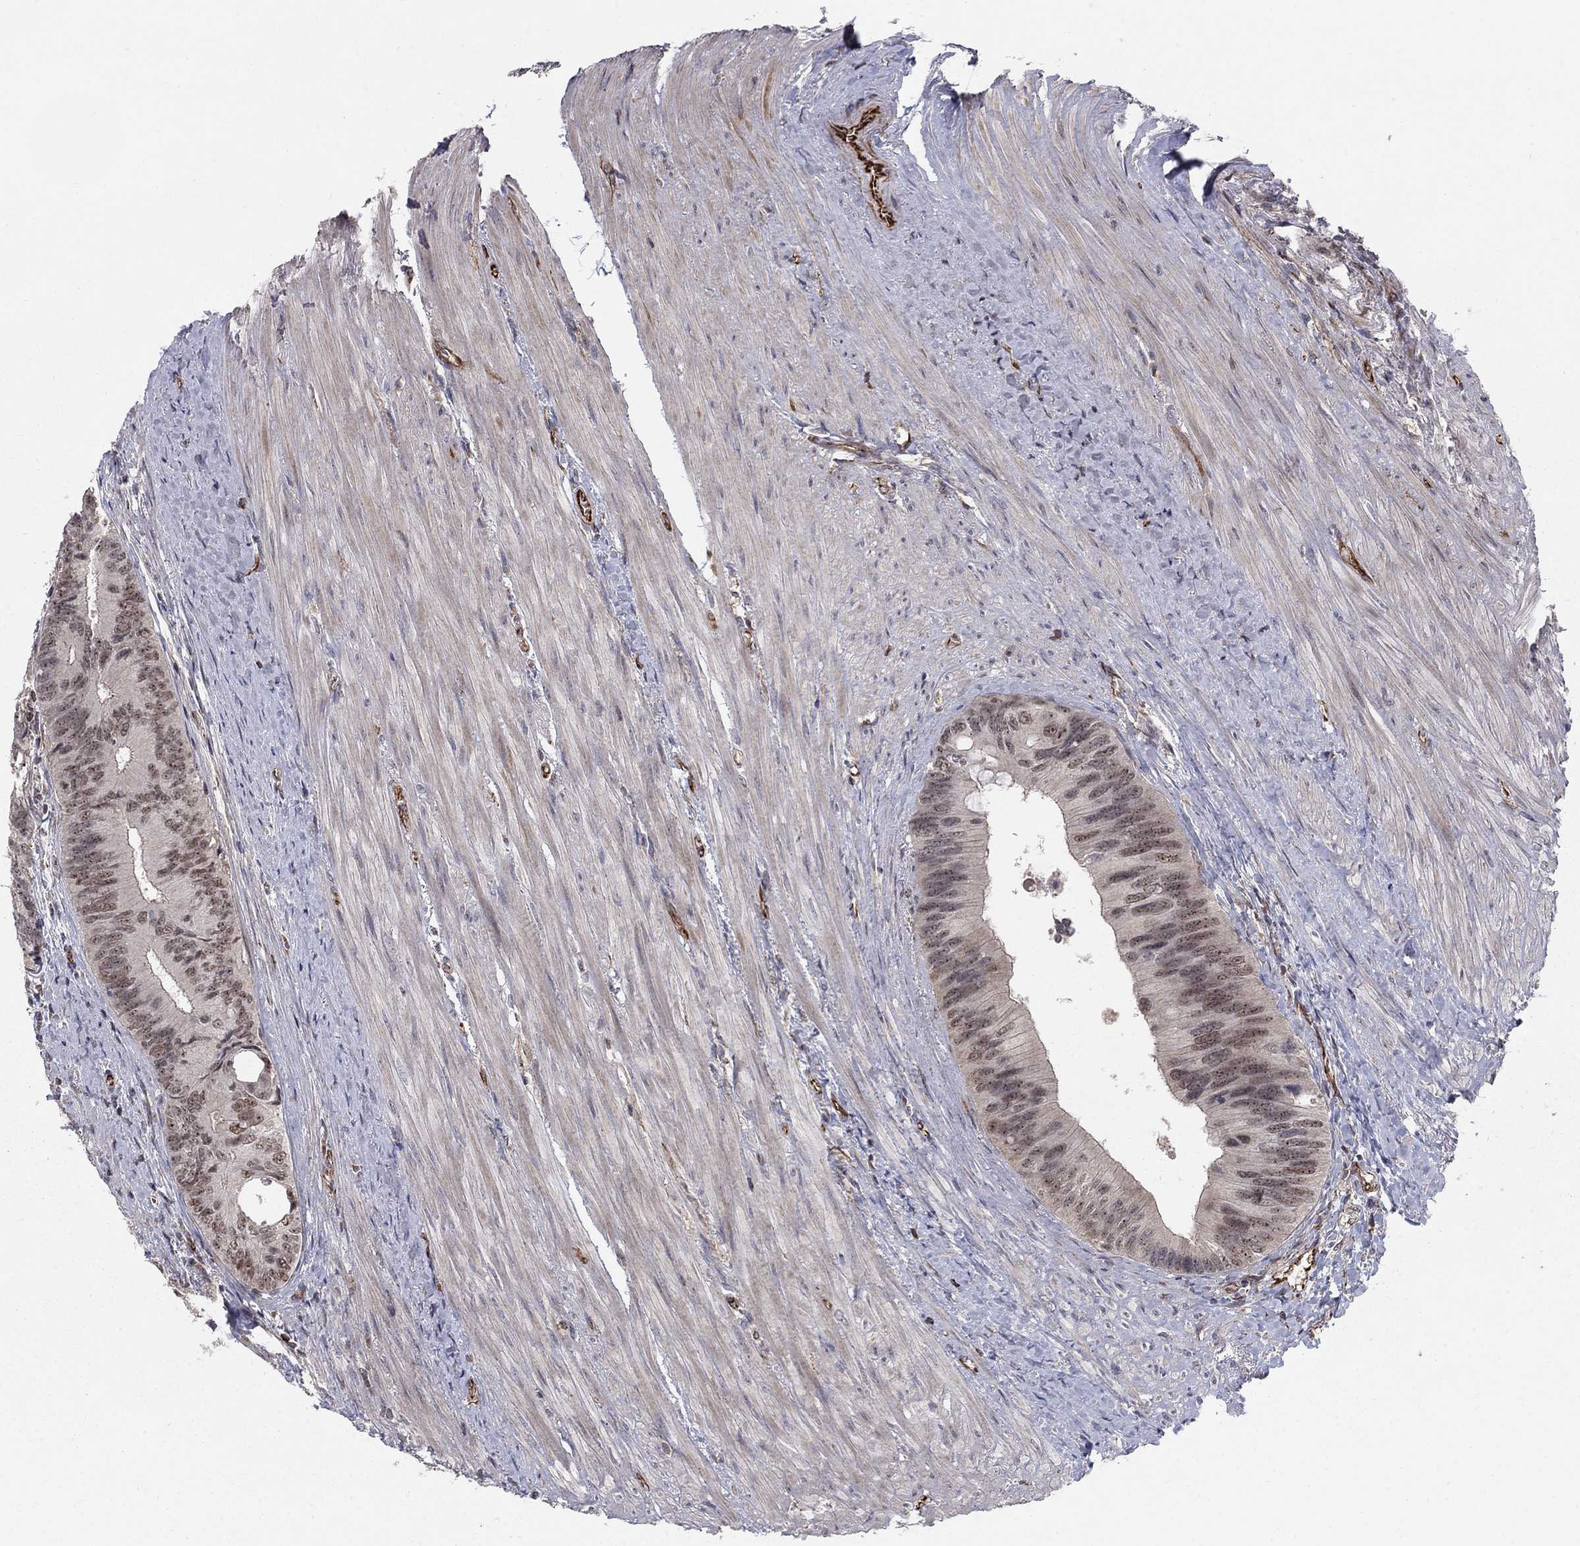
{"staining": {"intensity": "strong", "quantity": "<25%", "location": "nuclear"}, "tissue": "colorectal cancer", "cell_type": "Tumor cells", "image_type": "cancer", "snomed": [{"axis": "morphology", "description": "Normal tissue, NOS"}, {"axis": "morphology", "description": "Adenocarcinoma, NOS"}, {"axis": "topography", "description": "Colon"}], "caption": "Strong nuclear protein positivity is identified in approximately <25% of tumor cells in colorectal adenocarcinoma. The staining was performed using DAB (3,3'-diaminobenzidine) to visualize the protein expression in brown, while the nuclei were stained in blue with hematoxylin (Magnification: 20x).", "gene": "MSRA", "patient": {"sex": "male", "age": 65}}